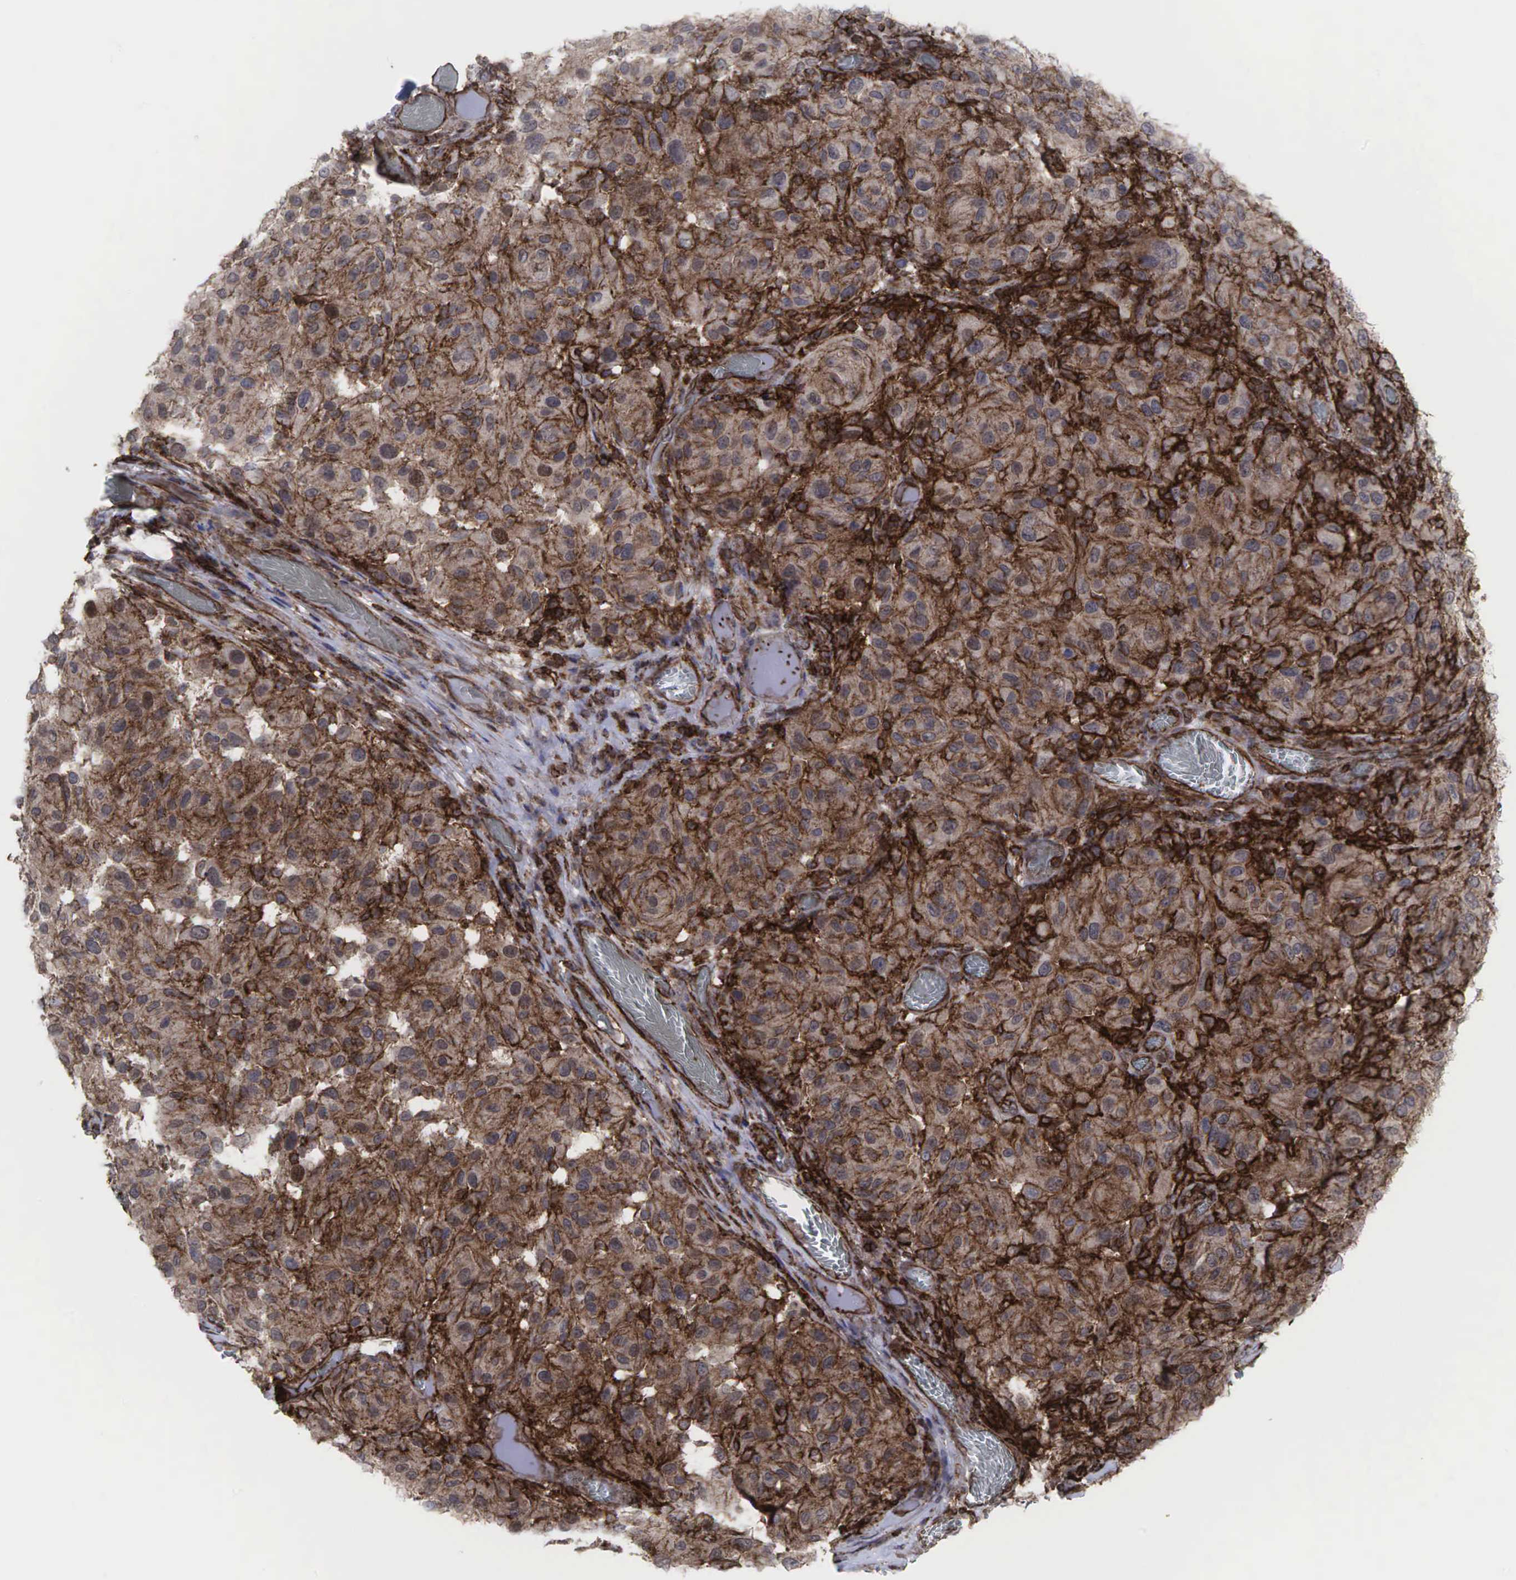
{"staining": {"intensity": "moderate", "quantity": ">75%", "location": "cytoplasmic/membranous"}, "tissue": "melanoma", "cell_type": "Tumor cells", "image_type": "cancer", "snomed": [{"axis": "morphology", "description": "Malignant melanoma, NOS"}, {"axis": "topography", "description": "Skin"}], "caption": "This image exhibits immunohistochemistry staining of malignant melanoma, with medium moderate cytoplasmic/membranous positivity in approximately >75% of tumor cells.", "gene": "GPRASP1", "patient": {"sex": "female", "age": 77}}